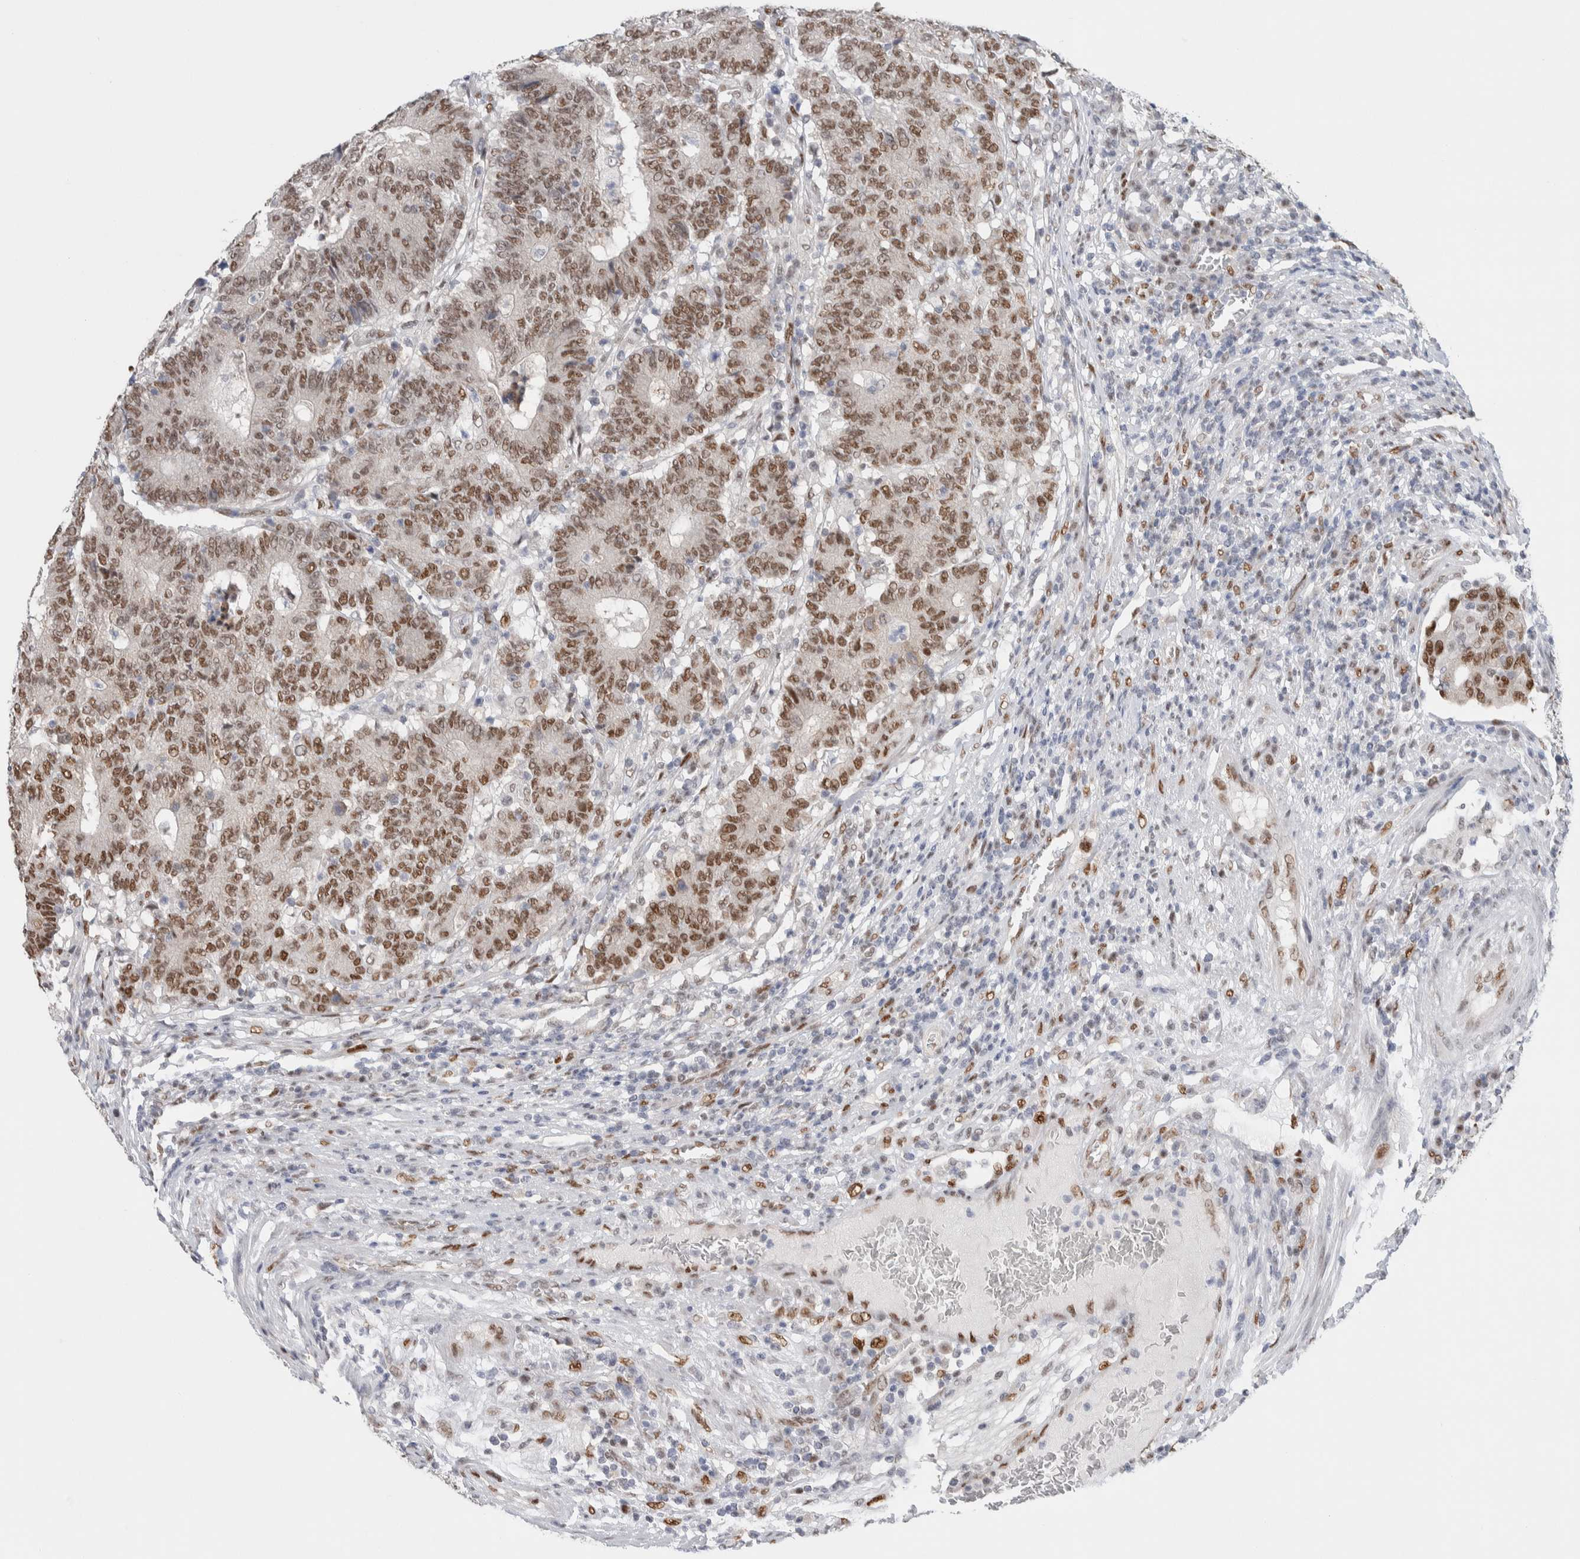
{"staining": {"intensity": "moderate", "quantity": ">75%", "location": "nuclear"}, "tissue": "colorectal cancer", "cell_type": "Tumor cells", "image_type": "cancer", "snomed": [{"axis": "morphology", "description": "Normal tissue, NOS"}, {"axis": "morphology", "description": "Adenocarcinoma, NOS"}, {"axis": "topography", "description": "Colon"}], "caption": "Colorectal cancer (adenocarcinoma) stained with a brown dye shows moderate nuclear positive staining in about >75% of tumor cells.", "gene": "PRMT1", "patient": {"sex": "female", "age": 75}}